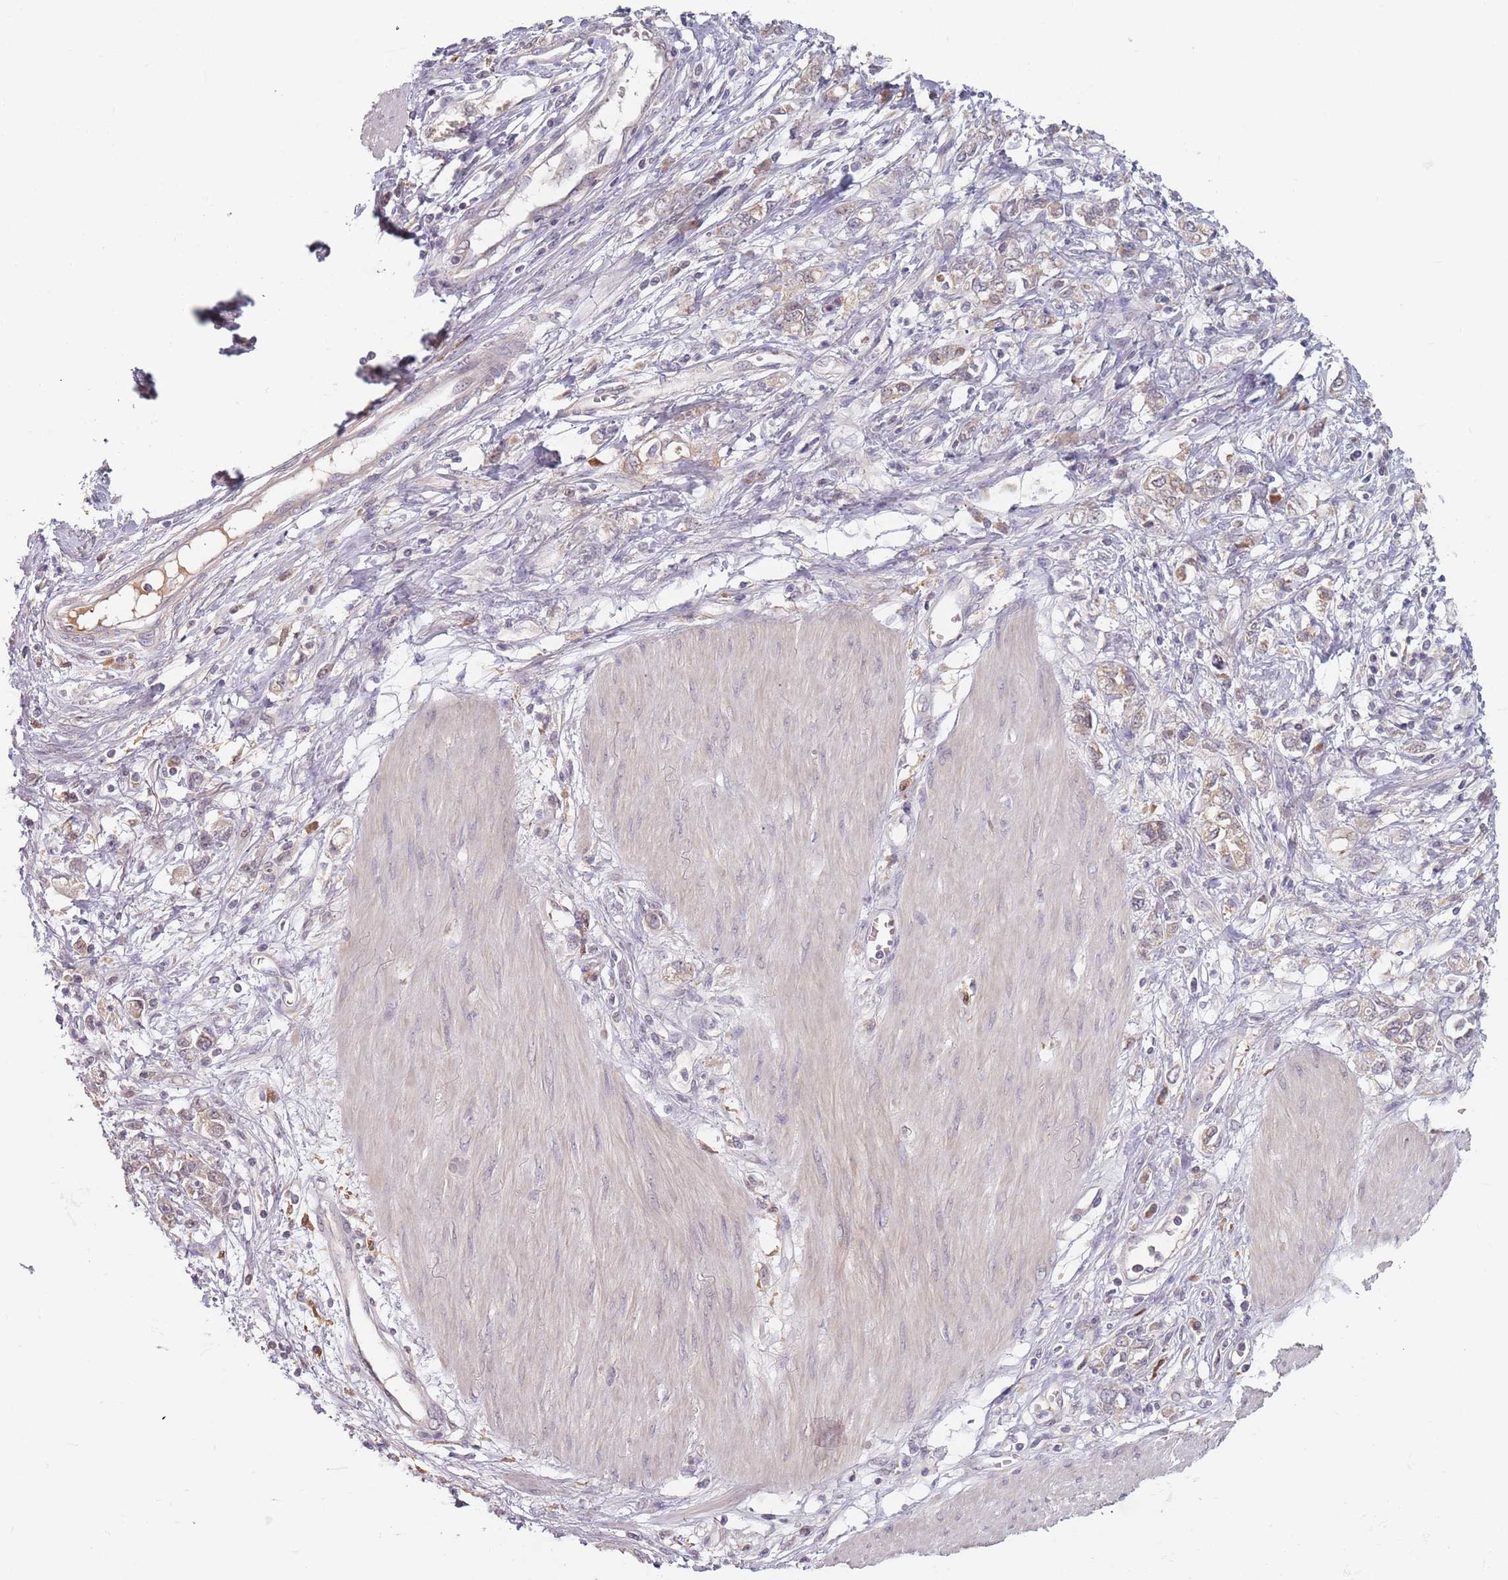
{"staining": {"intensity": "weak", "quantity": "<25%", "location": "cytoplasmic/membranous"}, "tissue": "stomach cancer", "cell_type": "Tumor cells", "image_type": "cancer", "snomed": [{"axis": "morphology", "description": "Adenocarcinoma, NOS"}, {"axis": "topography", "description": "Stomach"}], "caption": "Immunohistochemical staining of stomach adenocarcinoma shows no significant positivity in tumor cells. (Brightfield microscopy of DAB (3,3'-diaminobenzidine) immunohistochemistry (IHC) at high magnification).", "gene": "NAXE", "patient": {"sex": "female", "age": 76}}